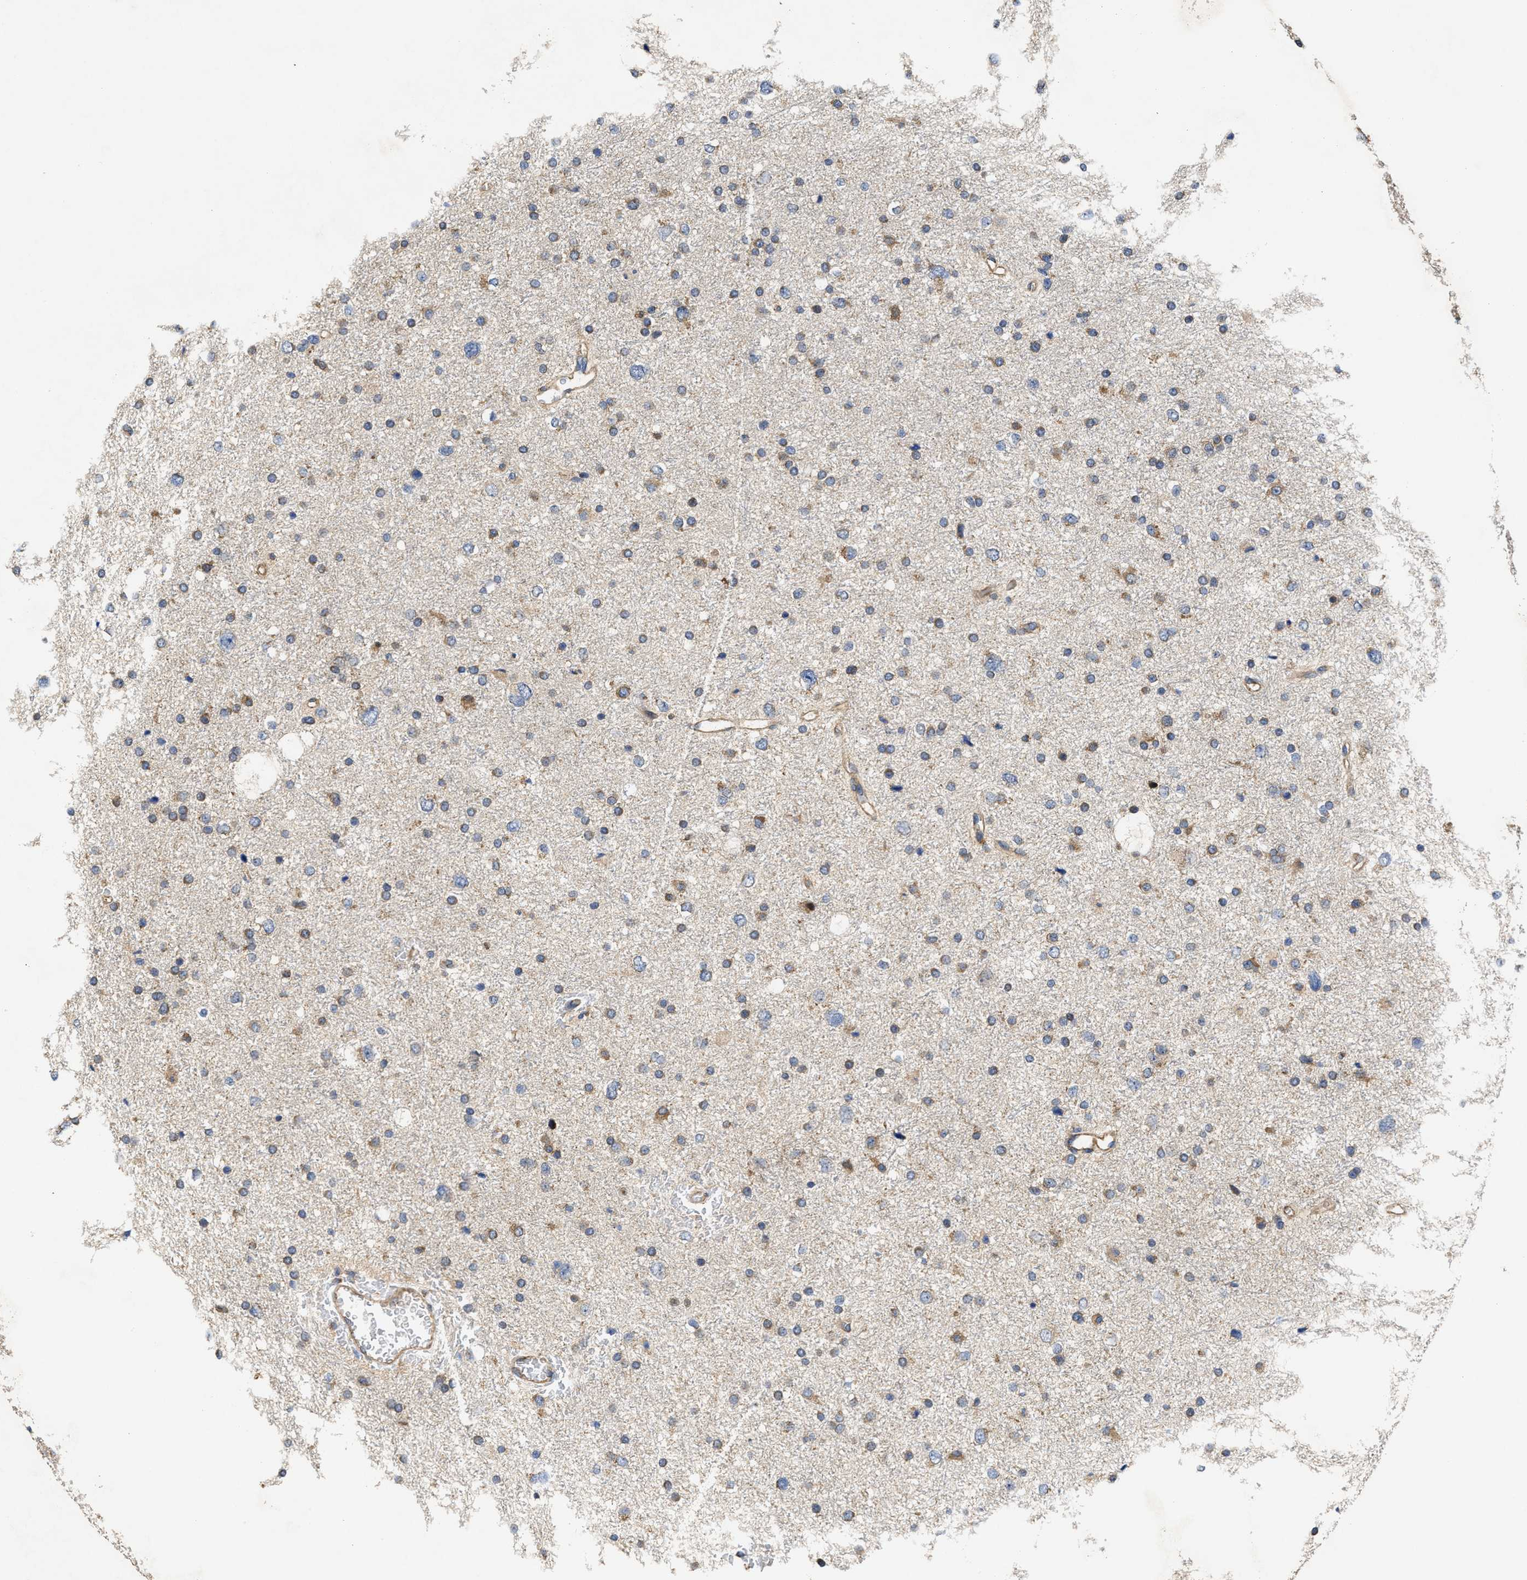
{"staining": {"intensity": "weak", "quantity": "25%-75%", "location": "cytoplasmic/membranous"}, "tissue": "glioma", "cell_type": "Tumor cells", "image_type": "cancer", "snomed": [{"axis": "morphology", "description": "Glioma, malignant, Low grade"}, {"axis": "topography", "description": "Brain"}], "caption": "Weak cytoplasmic/membranous staining is identified in approximately 25%-75% of tumor cells in glioma.", "gene": "TRAF6", "patient": {"sex": "female", "age": 37}}